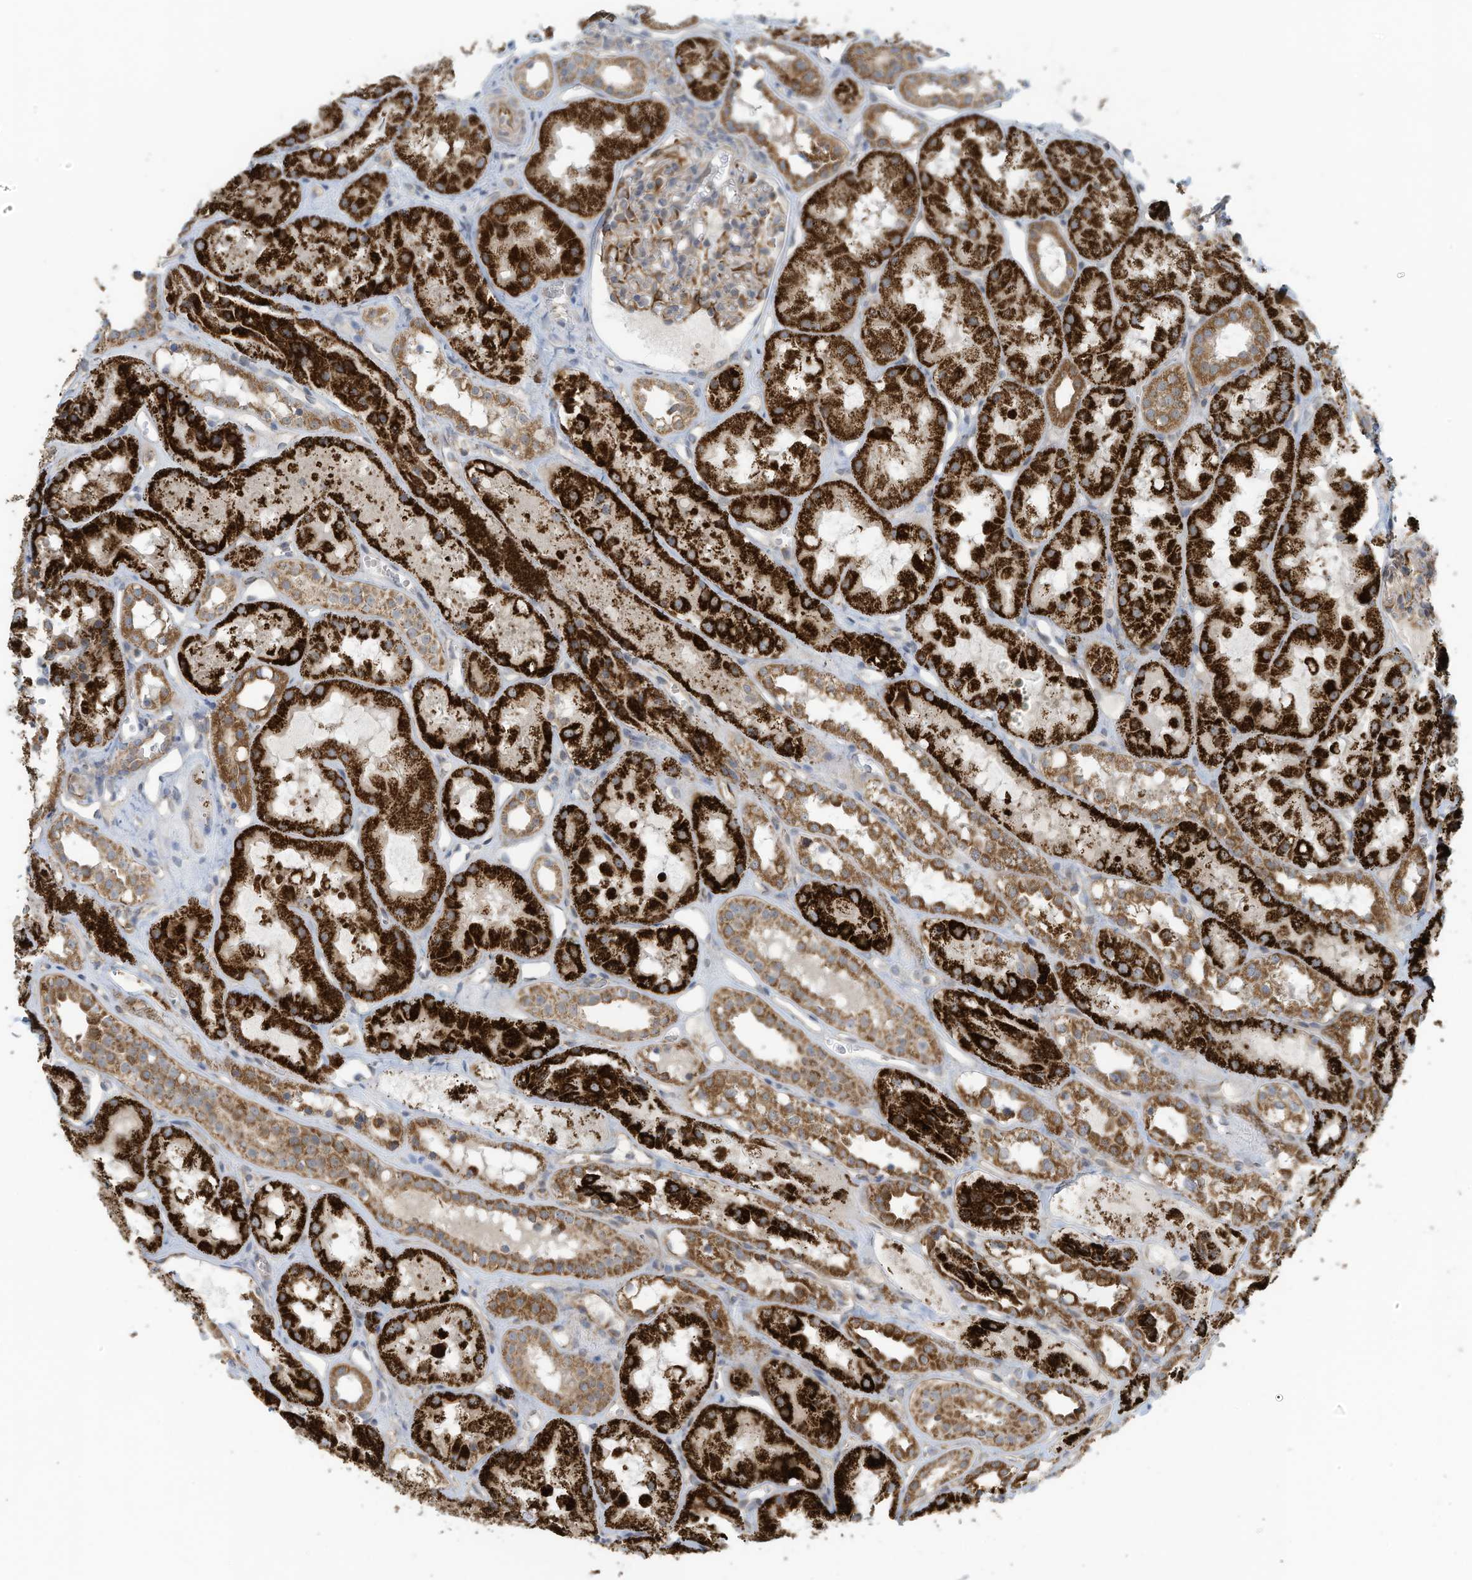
{"staining": {"intensity": "moderate", "quantity": "25%-75%", "location": "cytoplasmic/membranous"}, "tissue": "kidney", "cell_type": "Cells in glomeruli", "image_type": "normal", "snomed": [{"axis": "morphology", "description": "Normal tissue, NOS"}, {"axis": "topography", "description": "Kidney"}], "caption": "Immunohistochemical staining of benign human kidney reveals medium levels of moderate cytoplasmic/membranous positivity in approximately 25%-75% of cells in glomeruli.", "gene": "METTL6", "patient": {"sex": "male", "age": 16}}